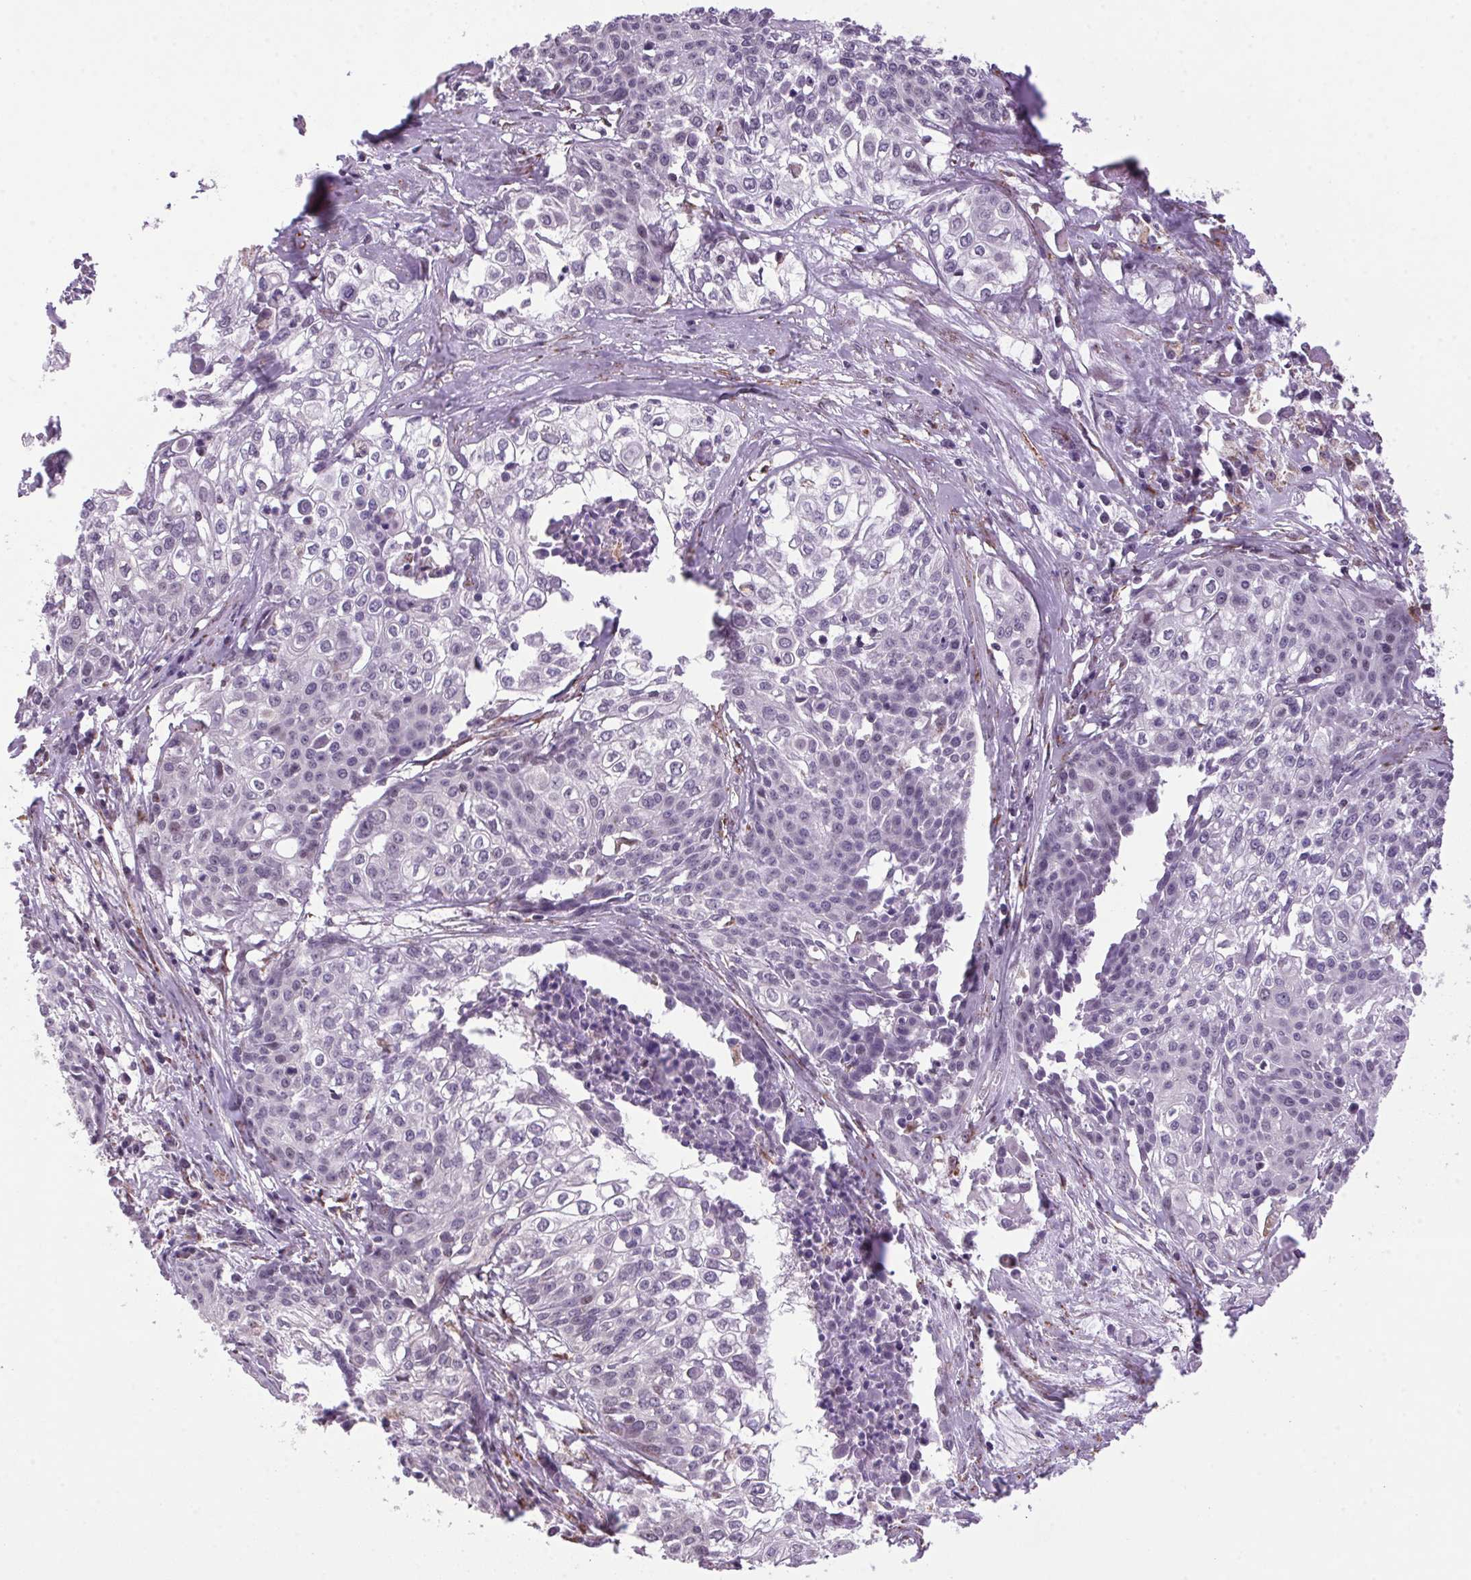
{"staining": {"intensity": "negative", "quantity": "none", "location": "none"}, "tissue": "cervical cancer", "cell_type": "Tumor cells", "image_type": "cancer", "snomed": [{"axis": "morphology", "description": "Squamous cell carcinoma, NOS"}, {"axis": "topography", "description": "Cervix"}], "caption": "DAB immunohistochemical staining of human cervical cancer shows no significant staining in tumor cells.", "gene": "AKR1E2", "patient": {"sex": "female", "age": 39}}